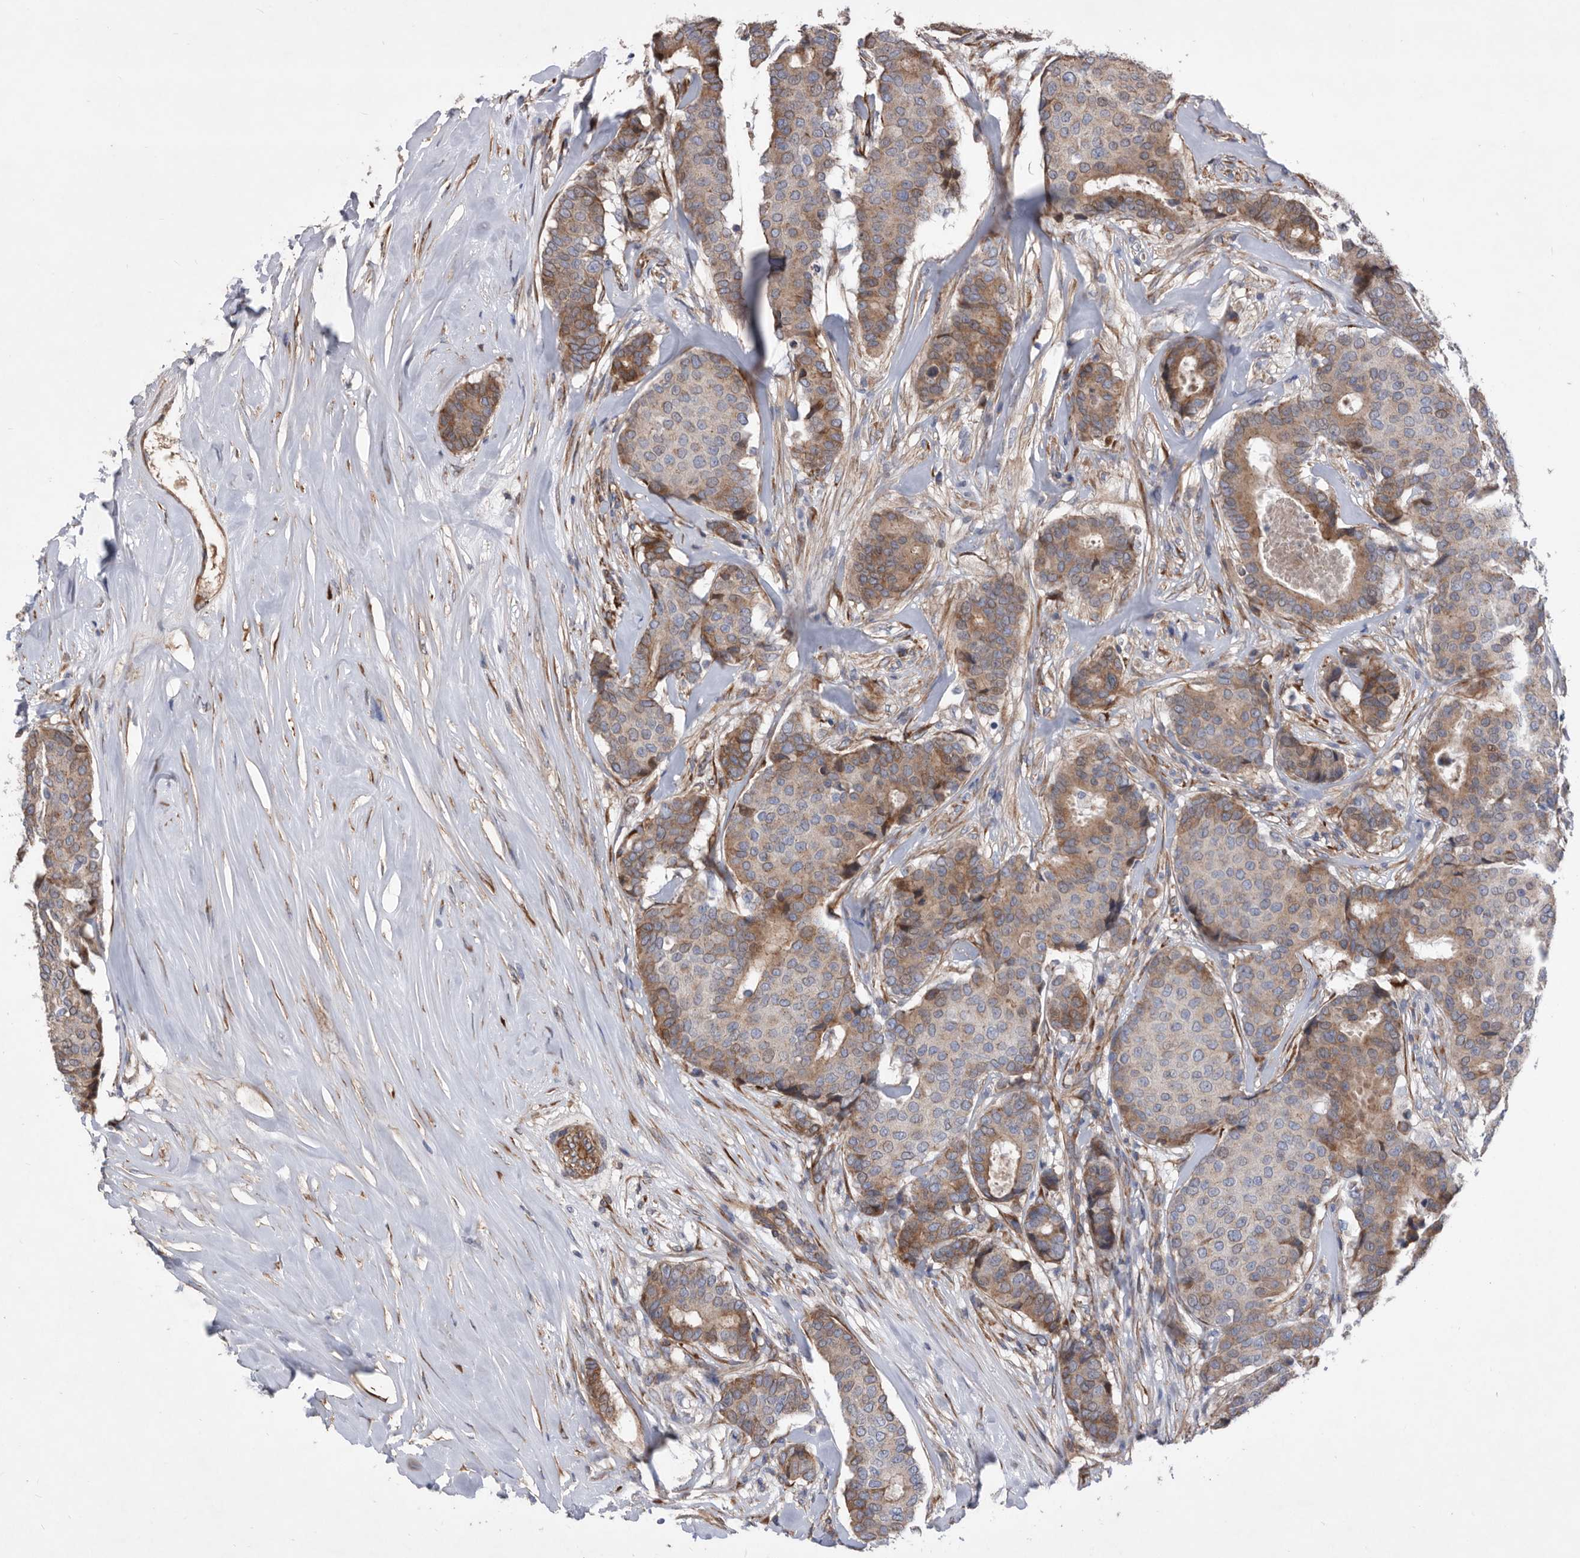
{"staining": {"intensity": "moderate", "quantity": "25%-75%", "location": "cytoplasmic/membranous"}, "tissue": "breast cancer", "cell_type": "Tumor cells", "image_type": "cancer", "snomed": [{"axis": "morphology", "description": "Duct carcinoma"}, {"axis": "topography", "description": "Breast"}], "caption": "Immunohistochemical staining of invasive ductal carcinoma (breast) displays medium levels of moderate cytoplasmic/membranous protein staining in about 25%-75% of tumor cells.", "gene": "ATP13A3", "patient": {"sex": "female", "age": 75}}